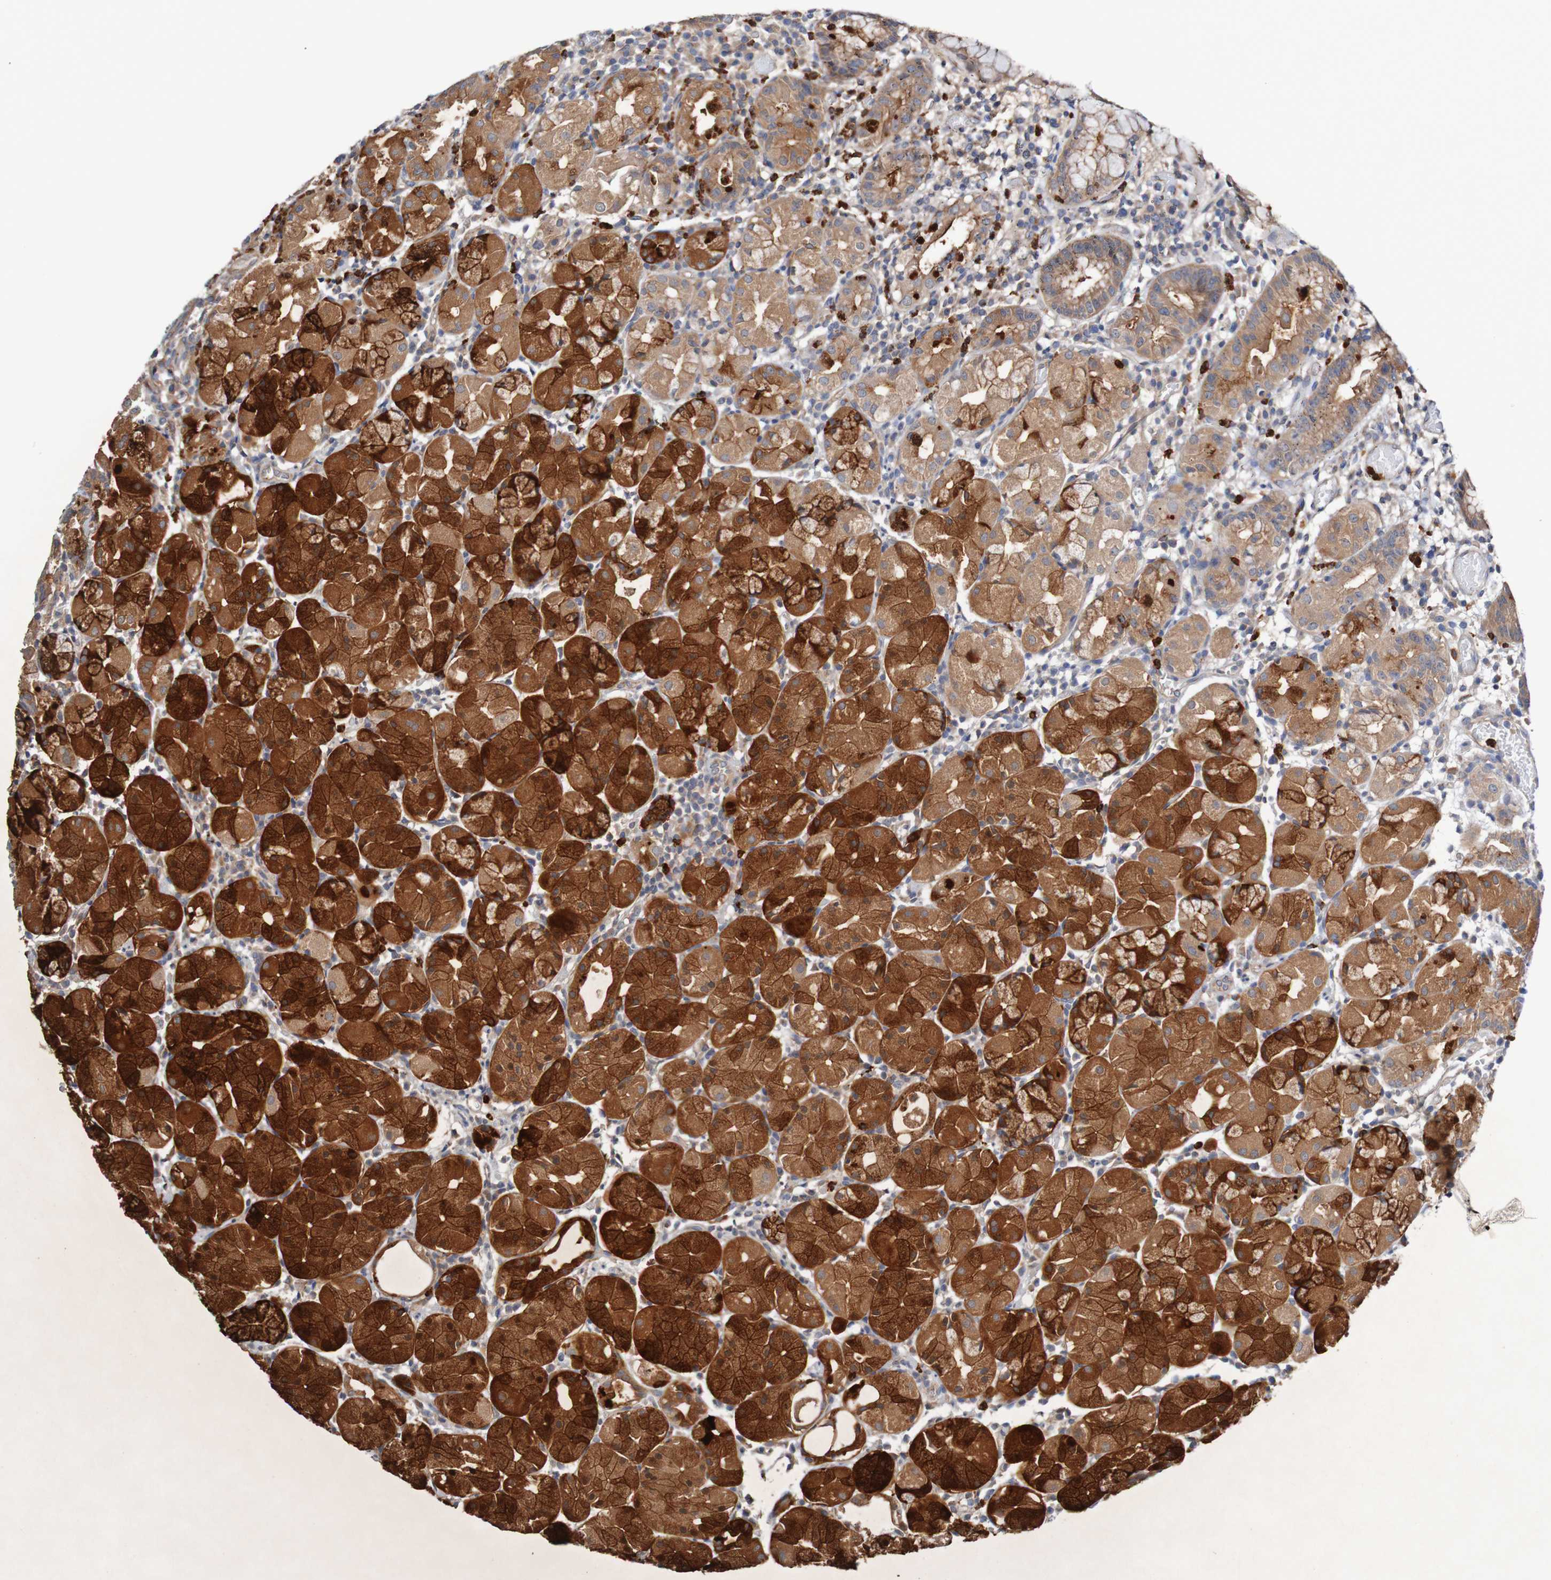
{"staining": {"intensity": "strong", "quantity": ">75%", "location": "cytoplasmic/membranous"}, "tissue": "stomach", "cell_type": "Glandular cells", "image_type": "normal", "snomed": [{"axis": "morphology", "description": "Normal tissue, NOS"}, {"axis": "topography", "description": "Stomach"}, {"axis": "topography", "description": "Stomach, lower"}], "caption": "About >75% of glandular cells in benign stomach reveal strong cytoplasmic/membranous protein expression as visualized by brown immunohistochemical staining.", "gene": "ST8SIA6", "patient": {"sex": "female", "age": 75}}